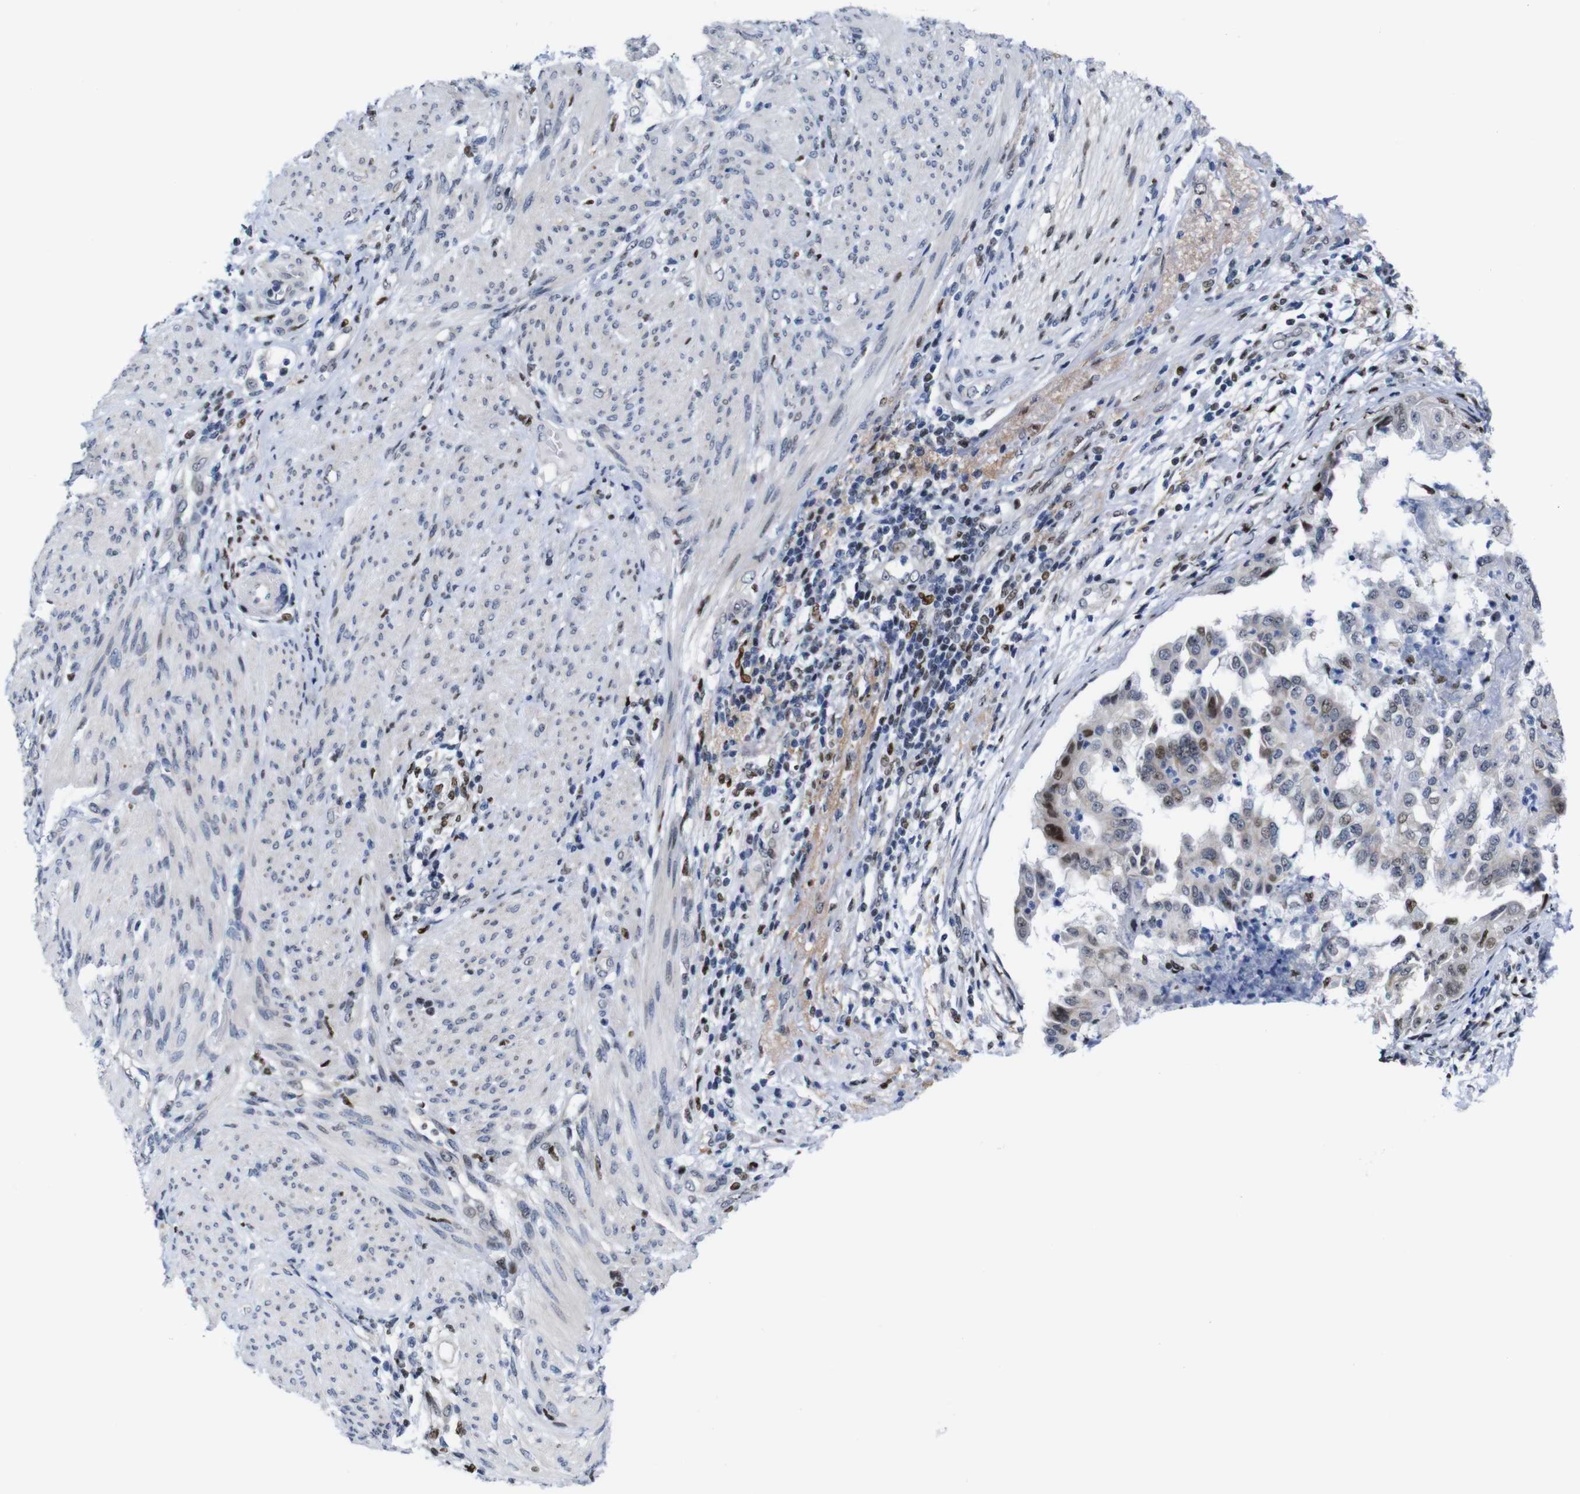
{"staining": {"intensity": "moderate", "quantity": "<25%", "location": "nuclear"}, "tissue": "endometrial cancer", "cell_type": "Tumor cells", "image_type": "cancer", "snomed": [{"axis": "morphology", "description": "Adenocarcinoma, NOS"}, {"axis": "topography", "description": "Endometrium"}], "caption": "Moderate nuclear staining for a protein is identified in about <25% of tumor cells of endometrial cancer using immunohistochemistry.", "gene": "GATA6", "patient": {"sex": "female", "age": 85}}